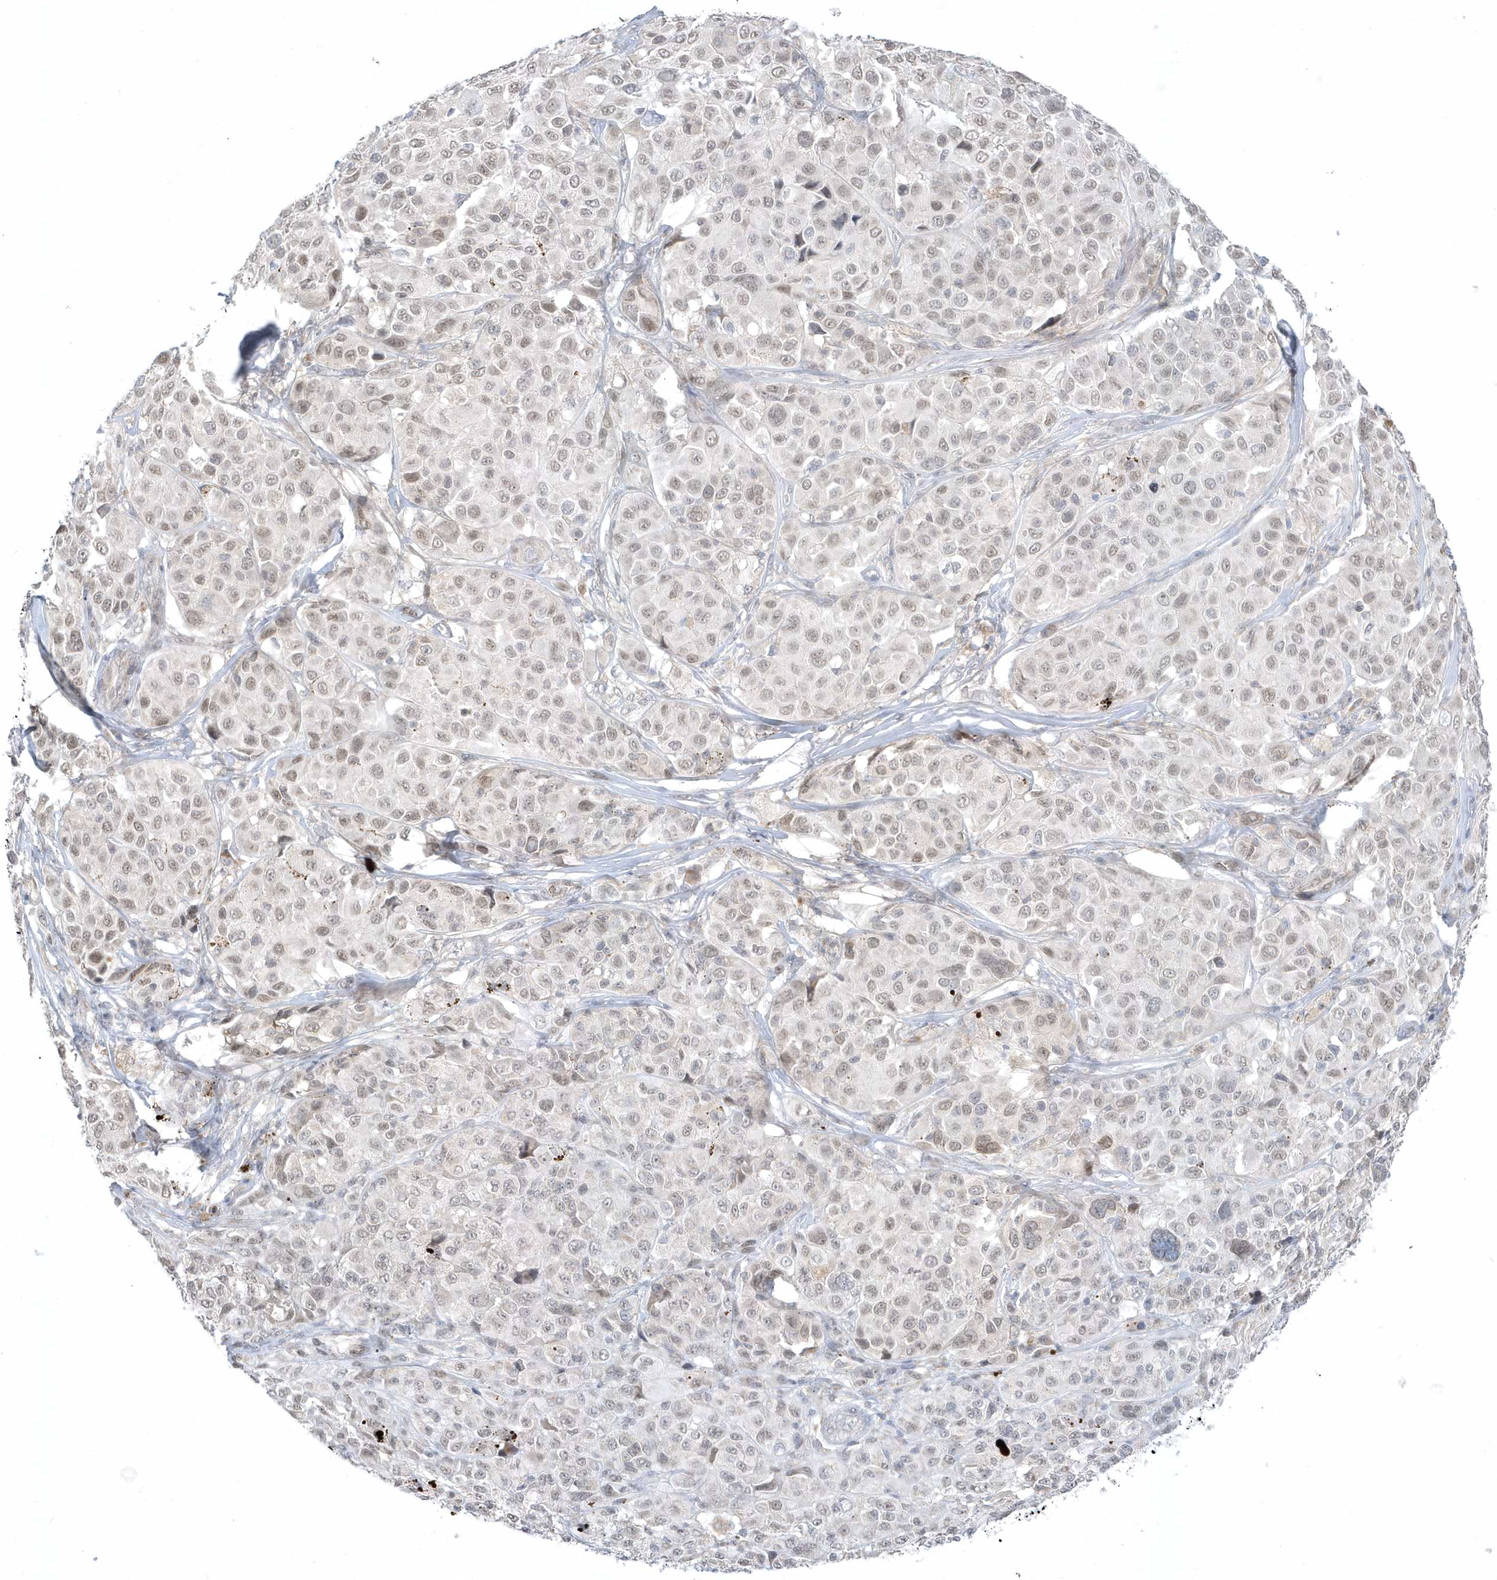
{"staining": {"intensity": "weak", "quantity": ">75%", "location": "nuclear"}, "tissue": "melanoma", "cell_type": "Tumor cells", "image_type": "cancer", "snomed": [{"axis": "morphology", "description": "Malignant melanoma, NOS"}, {"axis": "topography", "description": "Skin of trunk"}], "caption": "Melanoma was stained to show a protein in brown. There is low levels of weak nuclear expression in approximately >75% of tumor cells.", "gene": "ZC3H12D", "patient": {"sex": "male", "age": 71}}